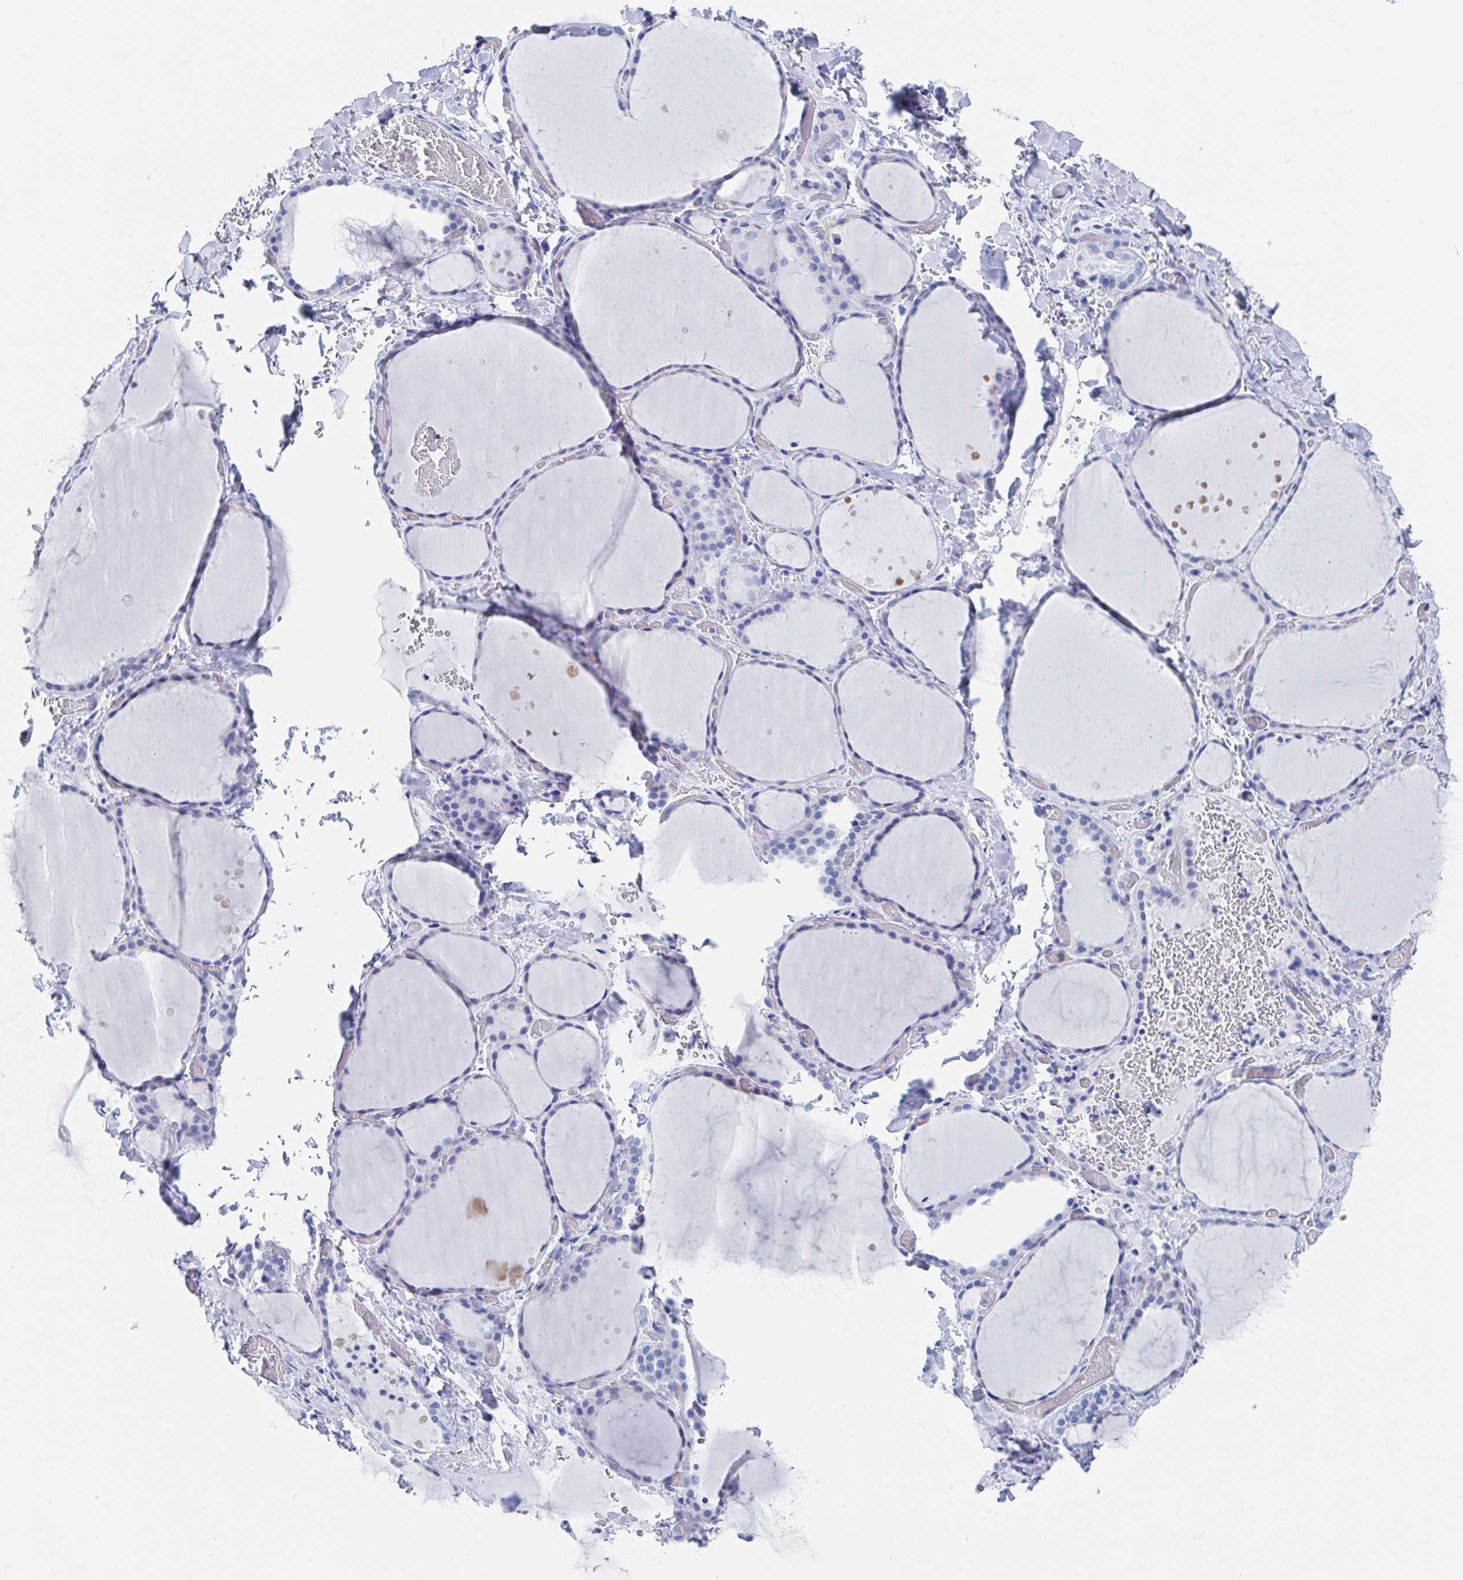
{"staining": {"intensity": "negative", "quantity": "none", "location": "none"}, "tissue": "thyroid gland", "cell_type": "Glandular cells", "image_type": "normal", "snomed": [{"axis": "morphology", "description": "Normal tissue, NOS"}, {"axis": "topography", "description": "Thyroid gland"}], "caption": "Immunohistochemistry (IHC) image of benign thyroid gland stained for a protein (brown), which displays no staining in glandular cells. (Brightfield microscopy of DAB immunohistochemistry (IHC) at high magnification).", "gene": "C10orf53", "patient": {"sex": "female", "age": 36}}